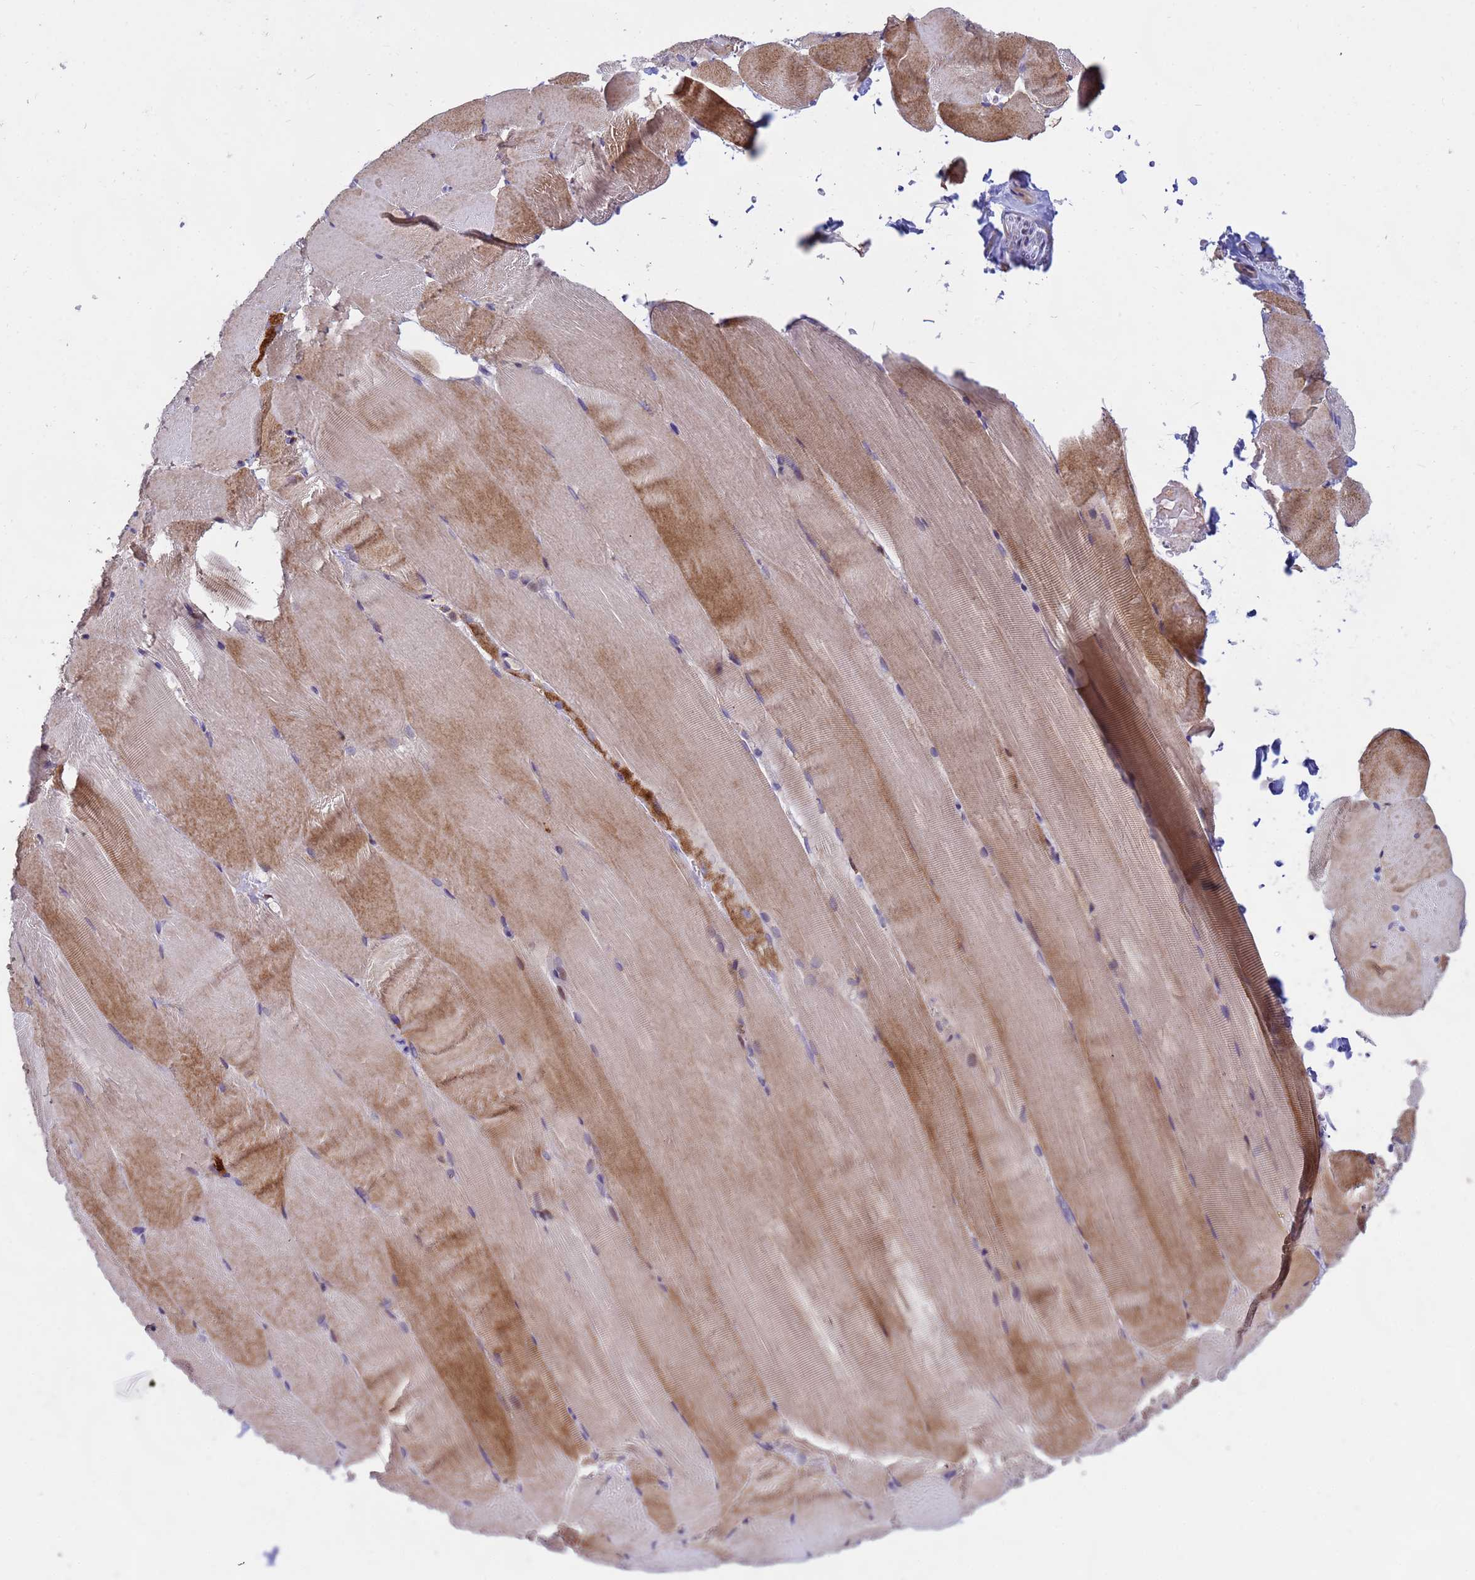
{"staining": {"intensity": "moderate", "quantity": "25%-75%", "location": "cytoplasmic/membranous"}, "tissue": "skeletal muscle", "cell_type": "Myocytes", "image_type": "normal", "snomed": [{"axis": "morphology", "description": "Normal tissue, NOS"}, {"axis": "topography", "description": "Skeletal muscle"}, {"axis": "topography", "description": "Parathyroid gland"}], "caption": "Immunohistochemistry staining of benign skeletal muscle, which reveals medium levels of moderate cytoplasmic/membranous expression in about 25%-75% of myocytes indicating moderate cytoplasmic/membranous protein positivity. The staining was performed using DAB (brown) for protein detection and nuclei were counterstained in hematoxylin (blue).", "gene": "TUBGCP3", "patient": {"sex": "female", "age": 37}}